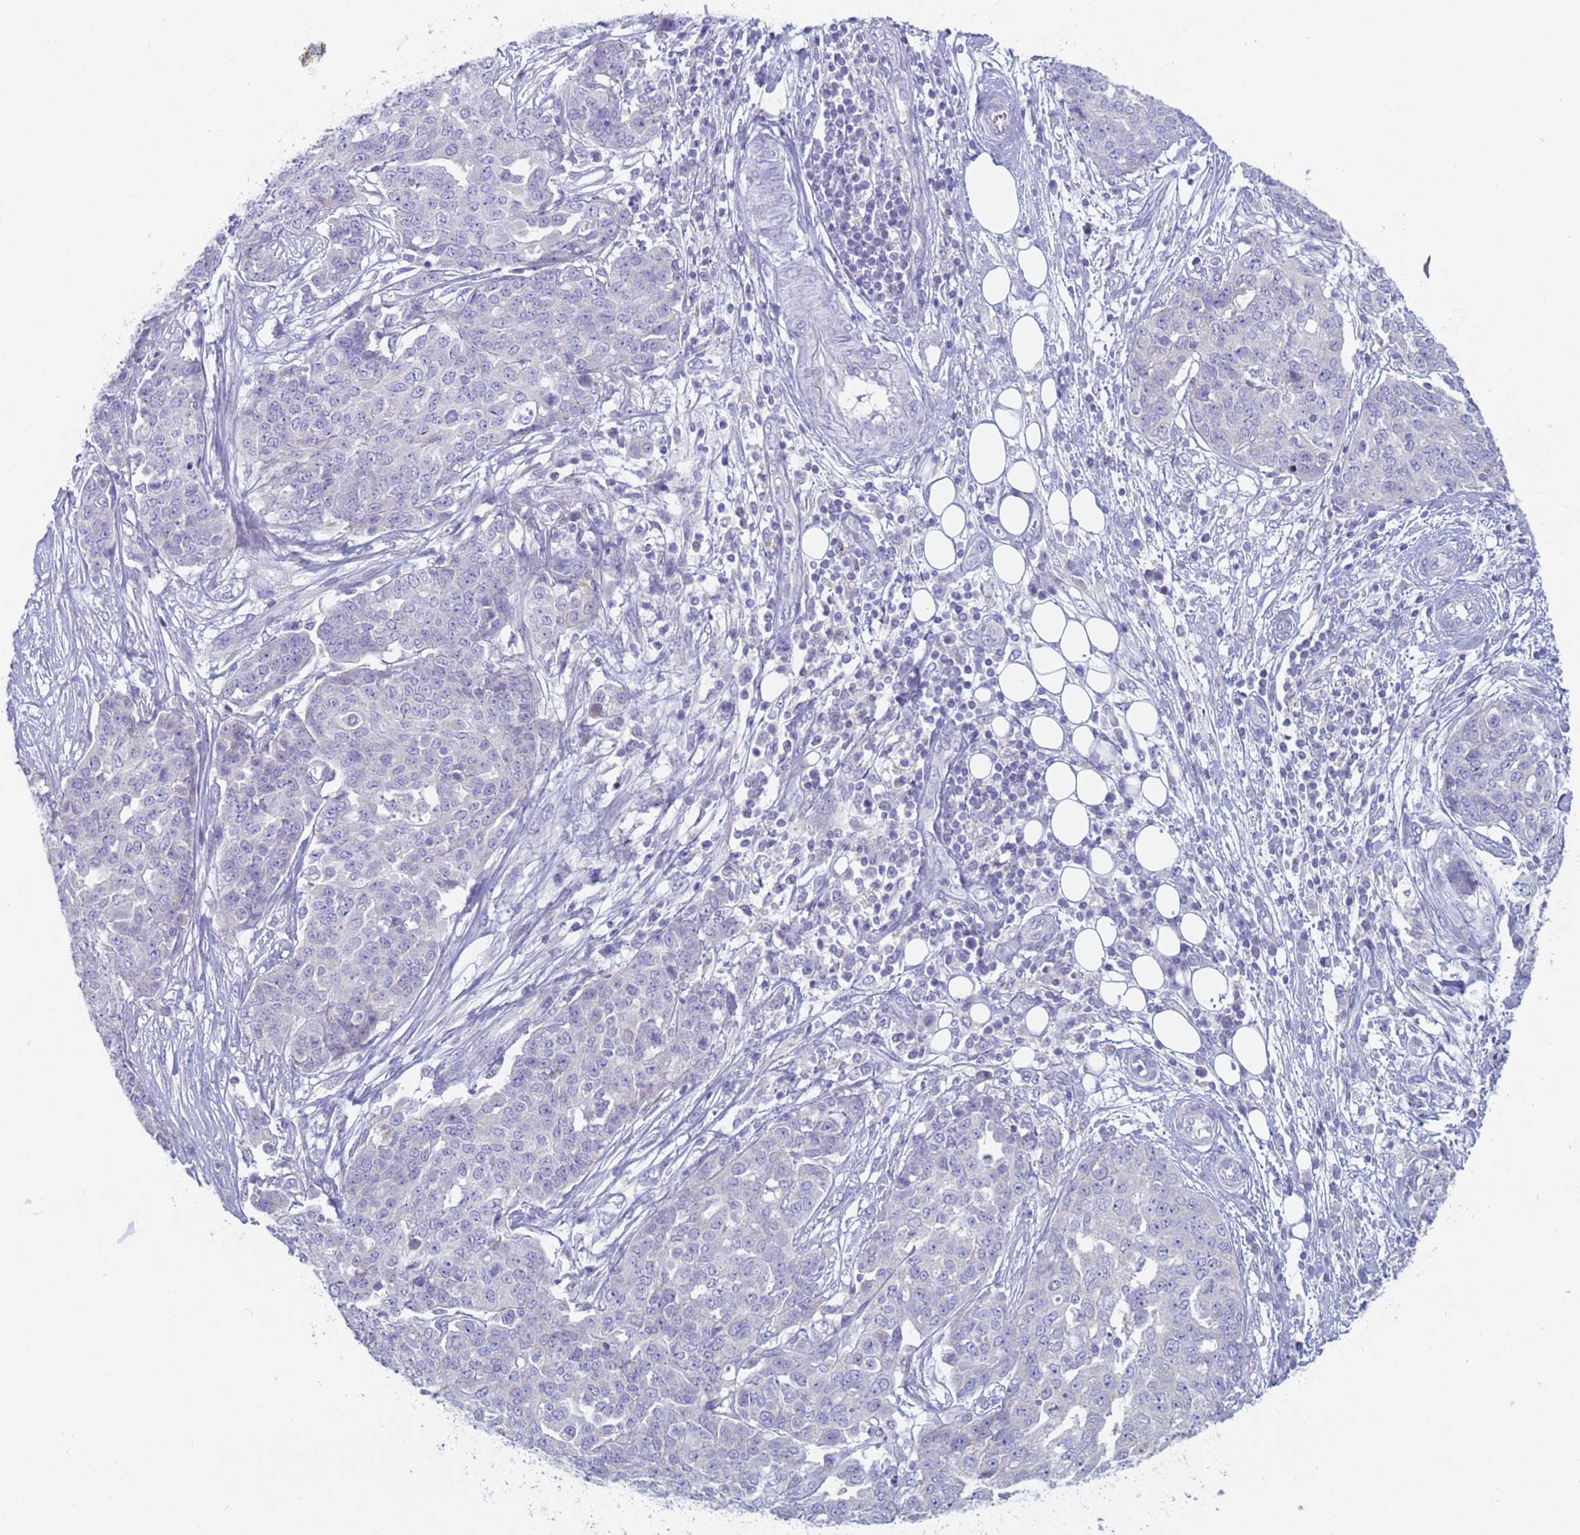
{"staining": {"intensity": "negative", "quantity": "none", "location": "none"}, "tissue": "ovarian cancer", "cell_type": "Tumor cells", "image_type": "cancer", "snomed": [{"axis": "morphology", "description": "Cystadenocarcinoma, serous, NOS"}, {"axis": "topography", "description": "Soft tissue"}, {"axis": "topography", "description": "Ovary"}], "caption": "A high-resolution image shows immunohistochemistry staining of ovarian cancer (serous cystadenocarcinoma), which exhibits no significant expression in tumor cells.", "gene": "CR1", "patient": {"sex": "female", "age": 57}}